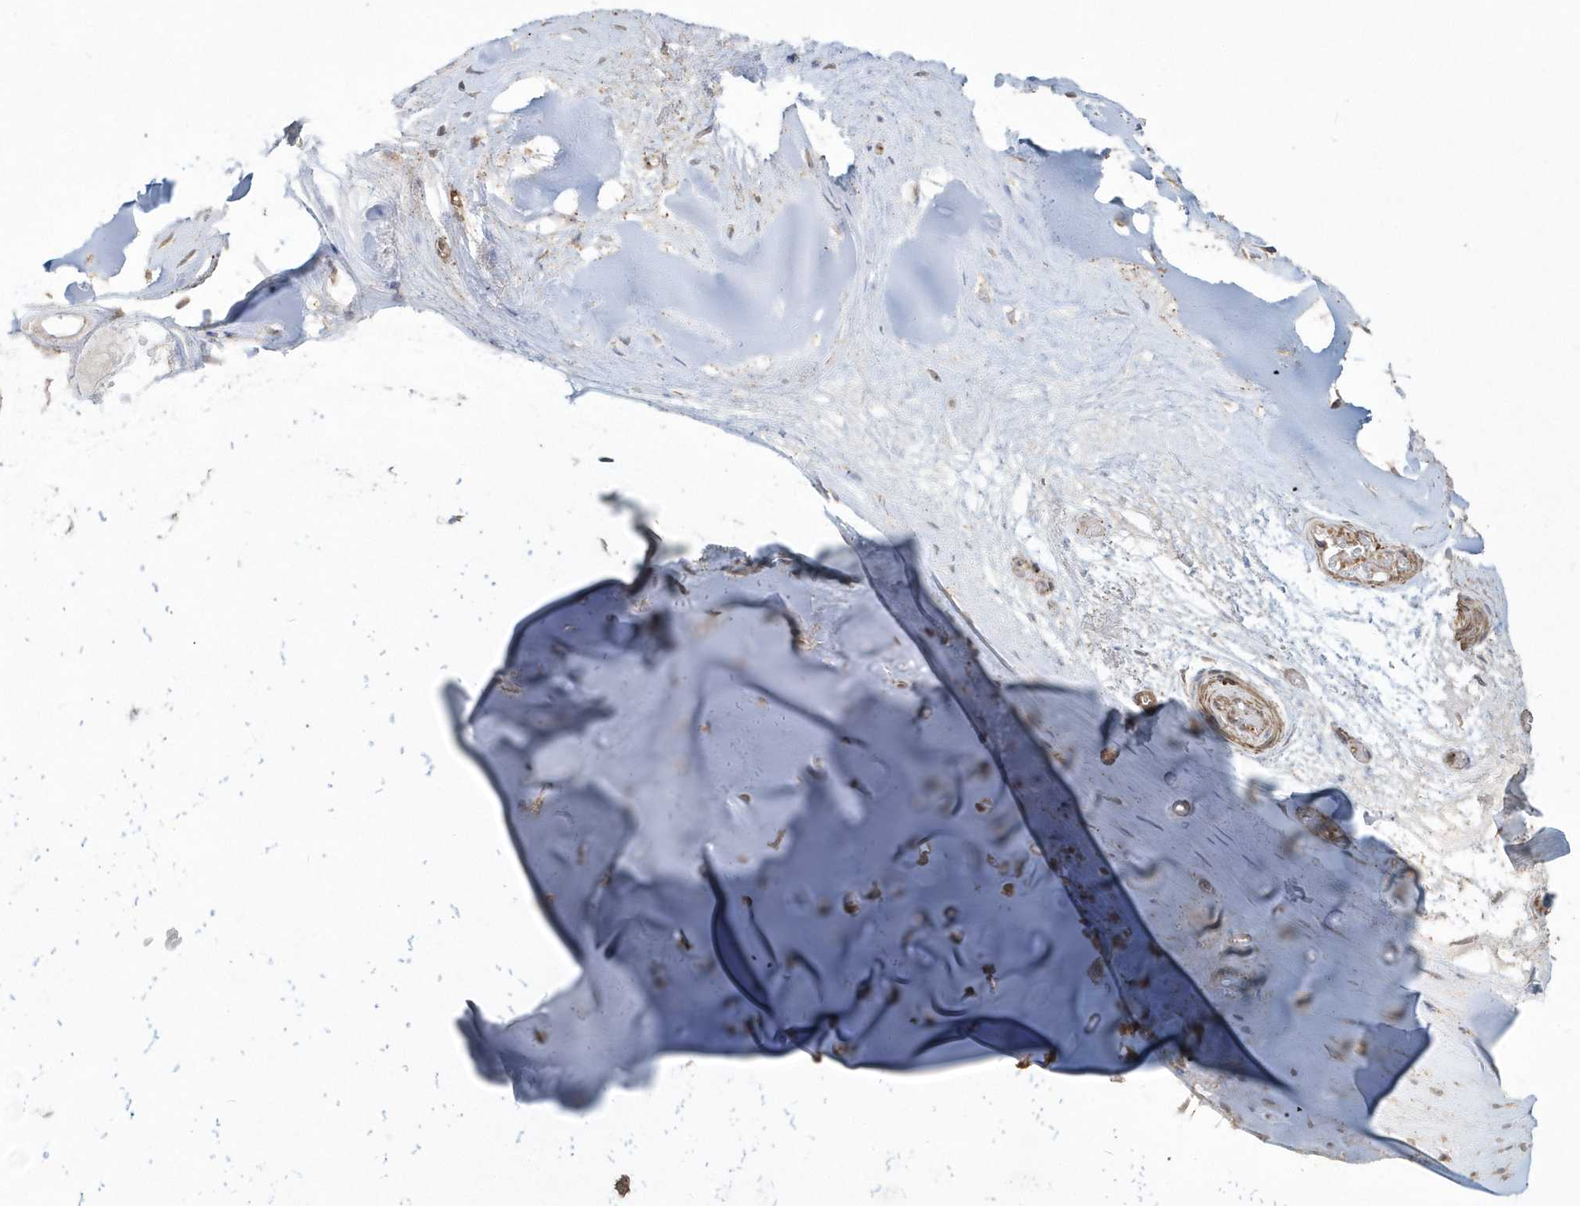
{"staining": {"intensity": "negative", "quantity": "none", "location": "none"}, "tissue": "adipose tissue", "cell_type": "Adipocytes", "image_type": "normal", "snomed": [{"axis": "morphology", "description": "Normal tissue, NOS"}, {"axis": "morphology", "description": "Basal cell carcinoma"}, {"axis": "topography", "description": "Cartilage tissue"}, {"axis": "topography", "description": "Nasopharynx"}, {"axis": "topography", "description": "Oral tissue"}], "caption": "An image of human adipose tissue is negative for staining in adipocytes. The staining was performed using DAB (3,3'-diaminobenzidine) to visualize the protein expression in brown, while the nuclei were stained in blue with hematoxylin (Magnification: 20x).", "gene": "ARMC8", "patient": {"sex": "female", "age": 77}}